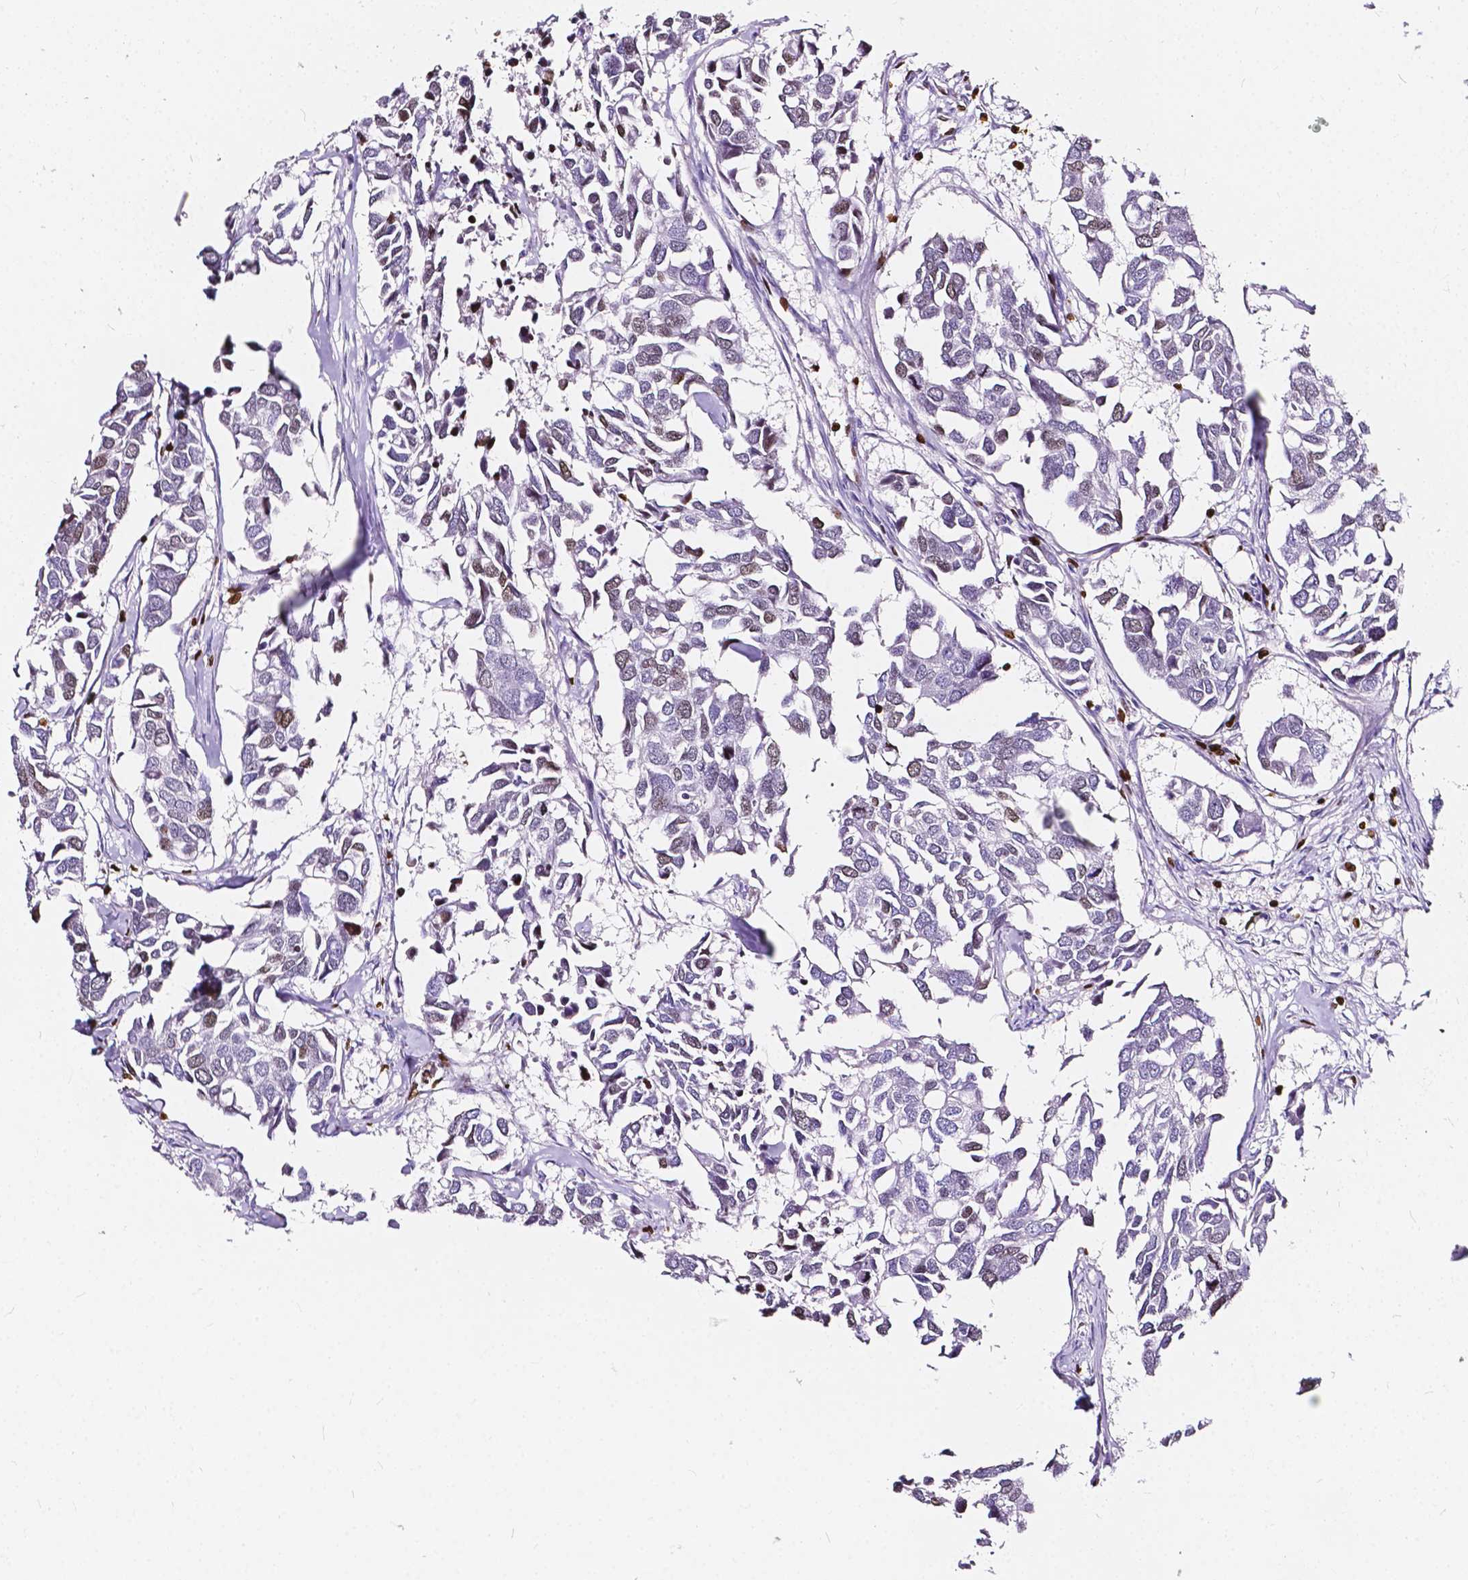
{"staining": {"intensity": "negative", "quantity": "none", "location": "none"}, "tissue": "breast cancer", "cell_type": "Tumor cells", "image_type": "cancer", "snomed": [{"axis": "morphology", "description": "Duct carcinoma"}, {"axis": "topography", "description": "Breast"}], "caption": "Immunohistochemistry of invasive ductal carcinoma (breast) exhibits no expression in tumor cells.", "gene": "CBY3", "patient": {"sex": "female", "age": 83}}